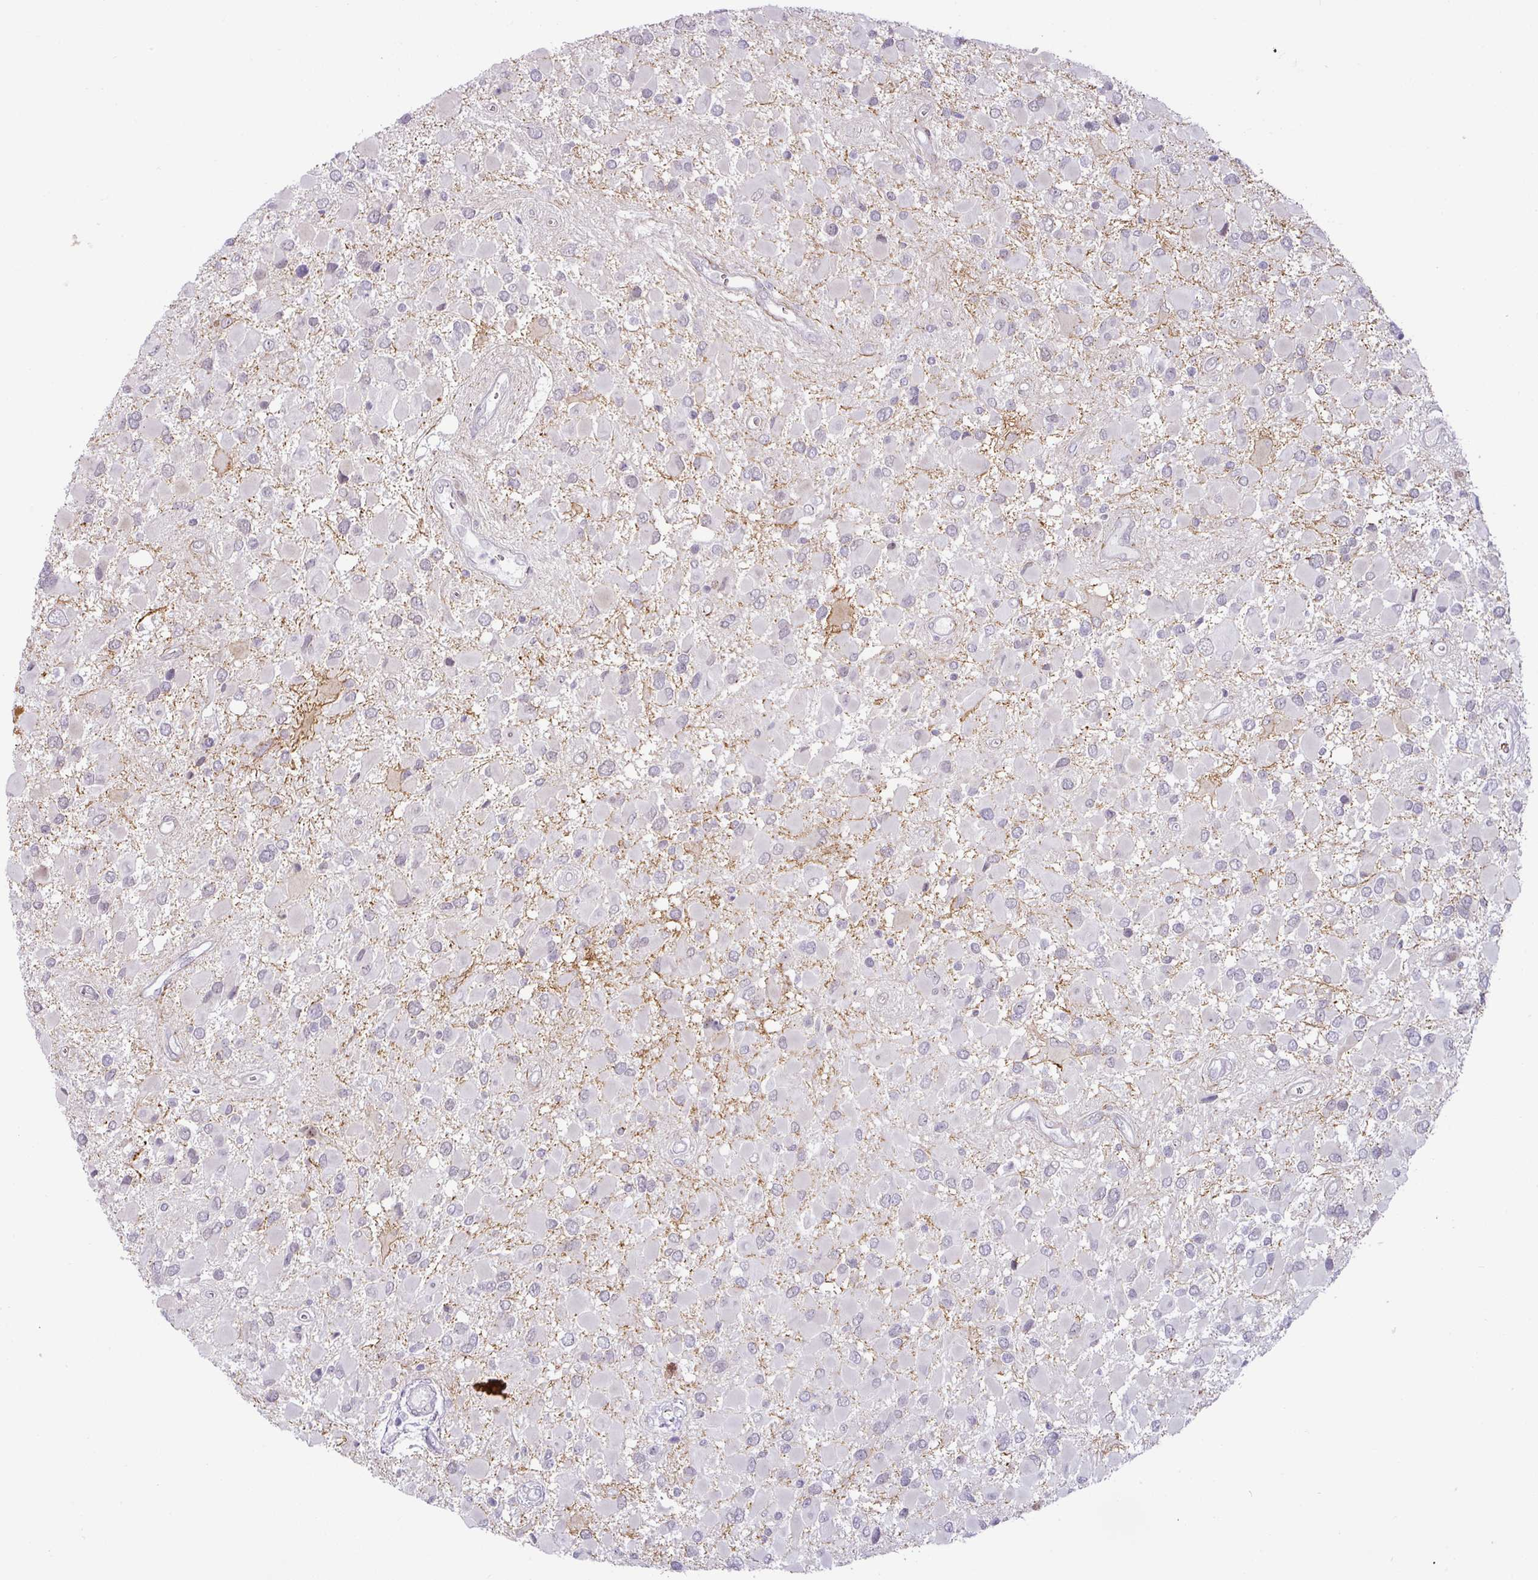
{"staining": {"intensity": "negative", "quantity": "none", "location": "none"}, "tissue": "glioma", "cell_type": "Tumor cells", "image_type": "cancer", "snomed": [{"axis": "morphology", "description": "Glioma, malignant, High grade"}, {"axis": "topography", "description": "Brain"}], "caption": "Malignant glioma (high-grade) was stained to show a protein in brown. There is no significant staining in tumor cells.", "gene": "PARP2", "patient": {"sex": "male", "age": 53}}